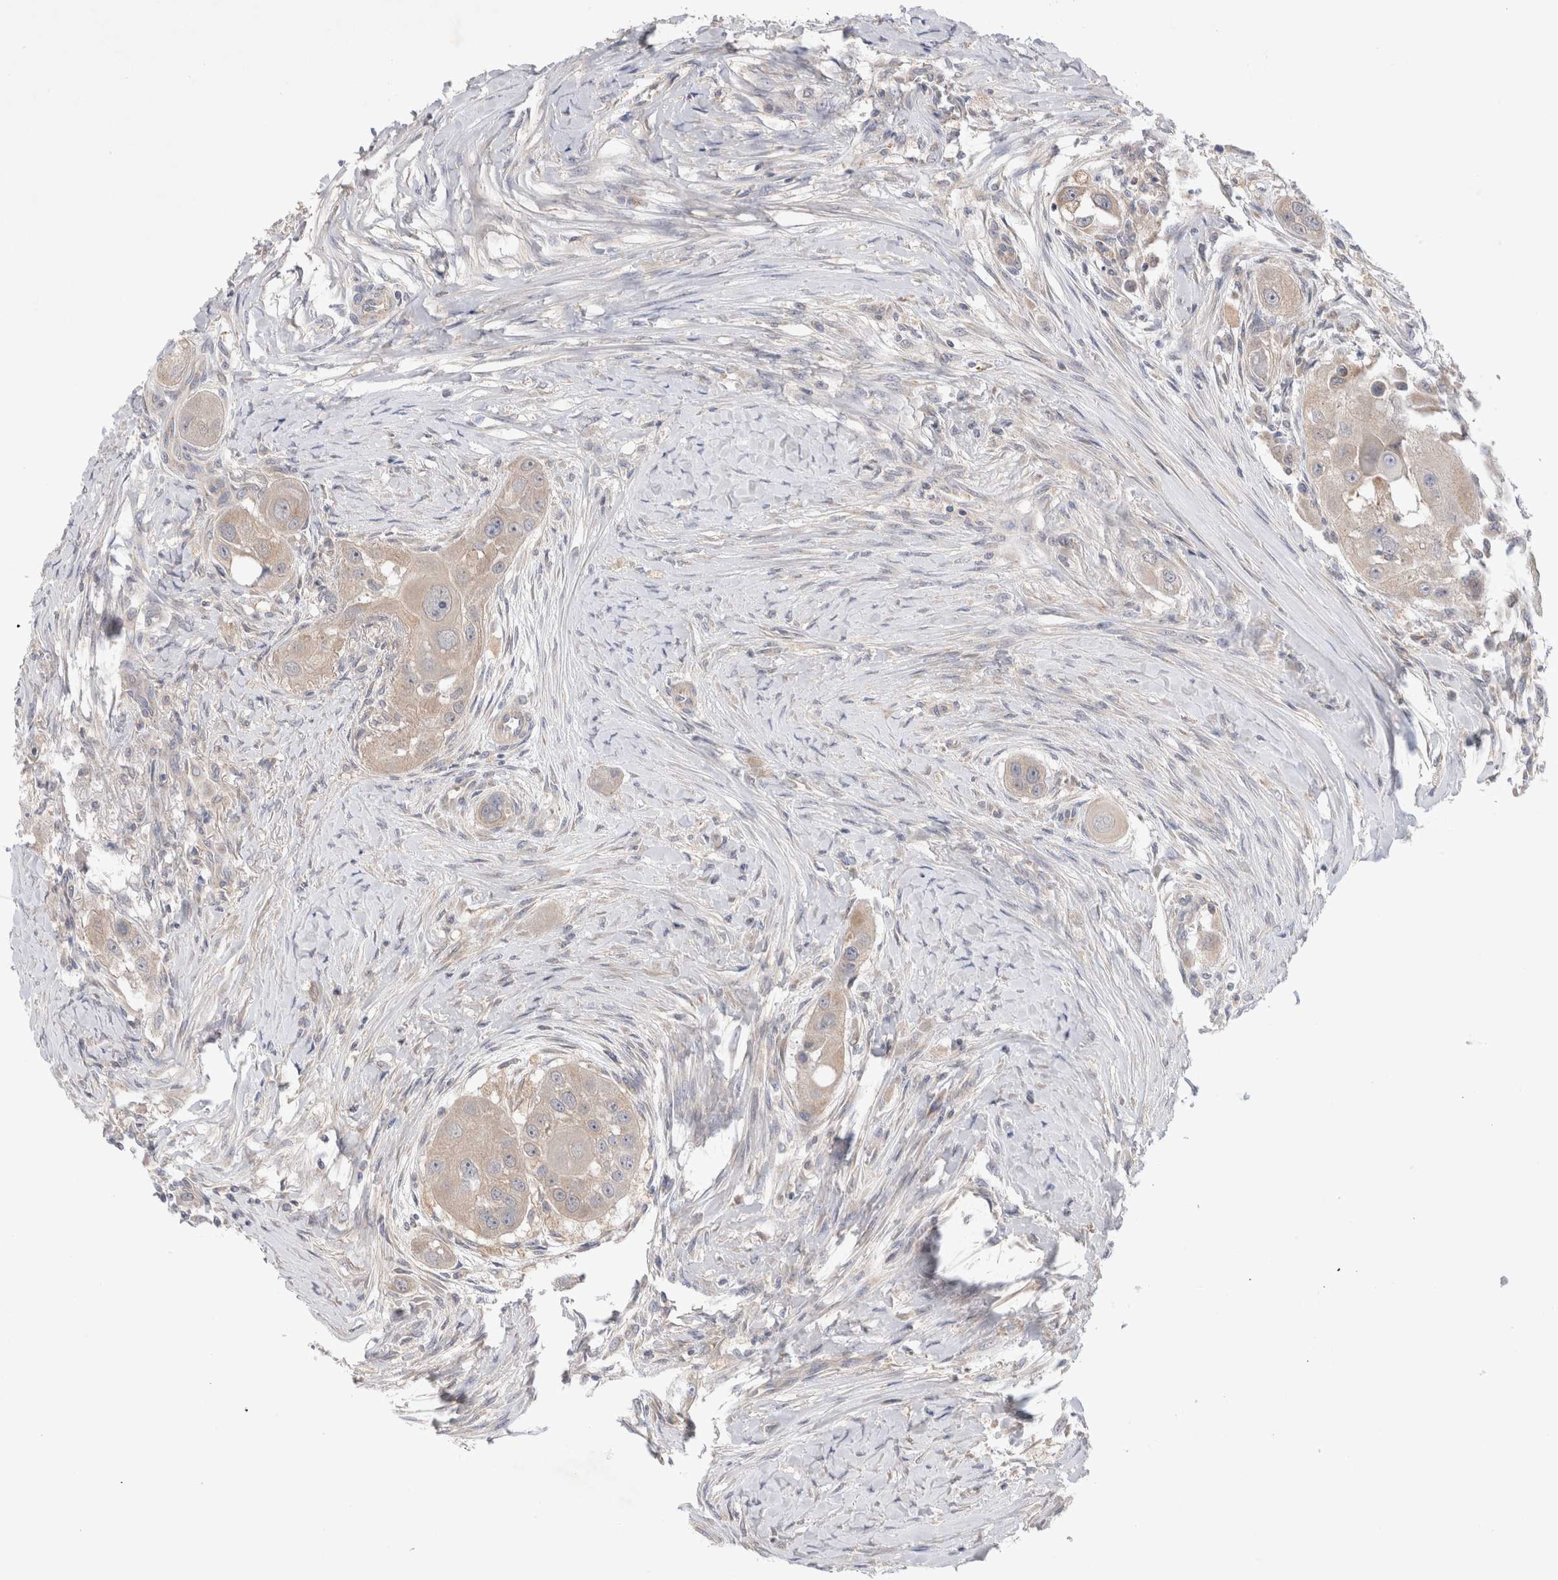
{"staining": {"intensity": "weak", "quantity": ">75%", "location": "cytoplasmic/membranous"}, "tissue": "head and neck cancer", "cell_type": "Tumor cells", "image_type": "cancer", "snomed": [{"axis": "morphology", "description": "Normal tissue, NOS"}, {"axis": "morphology", "description": "Squamous cell carcinoma, NOS"}, {"axis": "topography", "description": "Skeletal muscle"}, {"axis": "topography", "description": "Head-Neck"}], "caption": "Weak cytoplasmic/membranous expression for a protein is appreciated in approximately >75% of tumor cells of squamous cell carcinoma (head and neck) using immunohistochemistry (IHC).", "gene": "IFT74", "patient": {"sex": "male", "age": 51}}